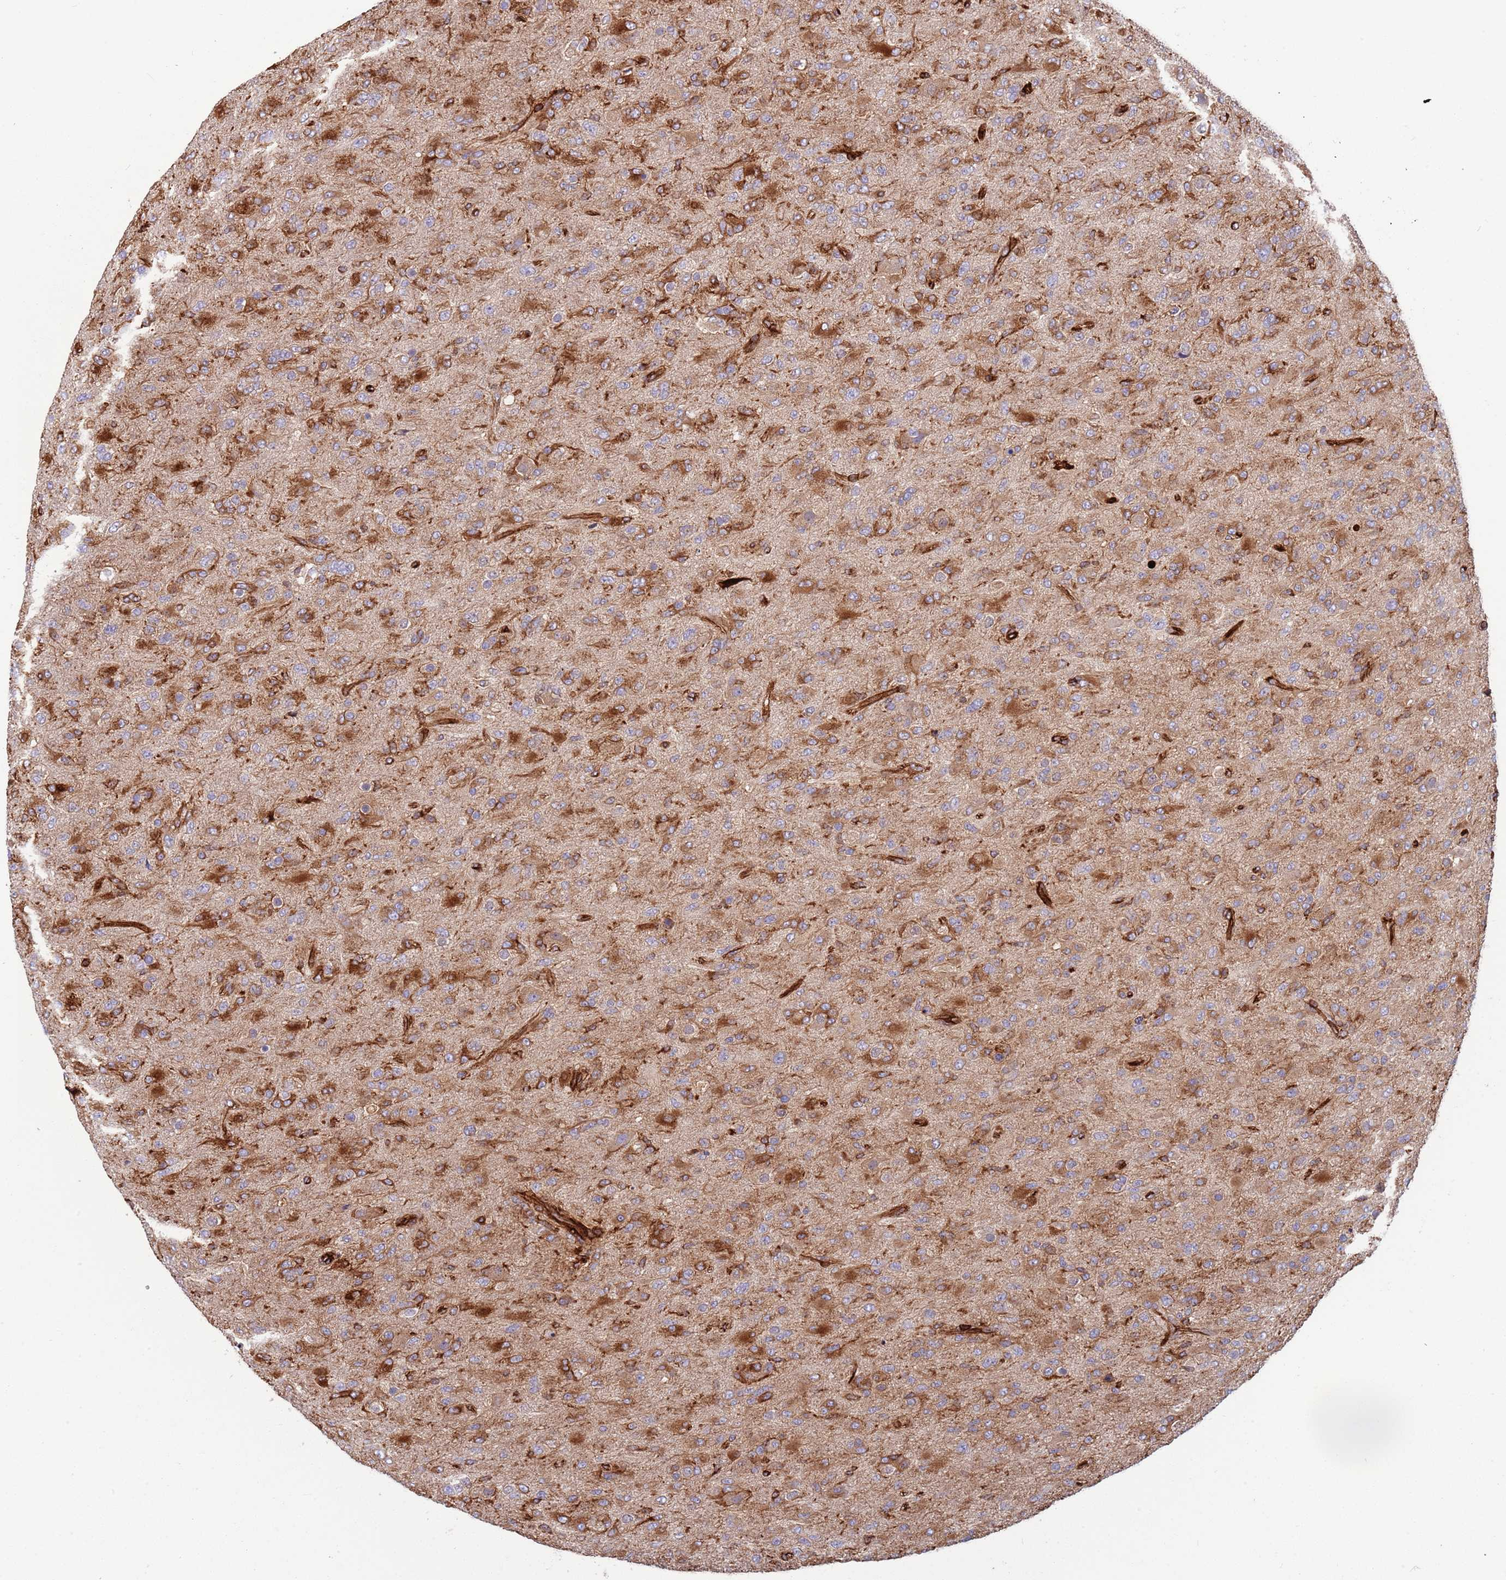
{"staining": {"intensity": "moderate", "quantity": "25%-75%", "location": "cytoplasmic/membranous"}, "tissue": "glioma", "cell_type": "Tumor cells", "image_type": "cancer", "snomed": [{"axis": "morphology", "description": "Glioma, malignant, Low grade"}, {"axis": "topography", "description": "Brain"}], "caption": "This is a photomicrograph of immunohistochemistry (IHC) staining of malignant low-grade glioma, which shows moderate expression in the cytoplasmic/membranous of tumor cells.", "gene": "KBTBD7", "patient": {"sex": "male", "age": 65}}